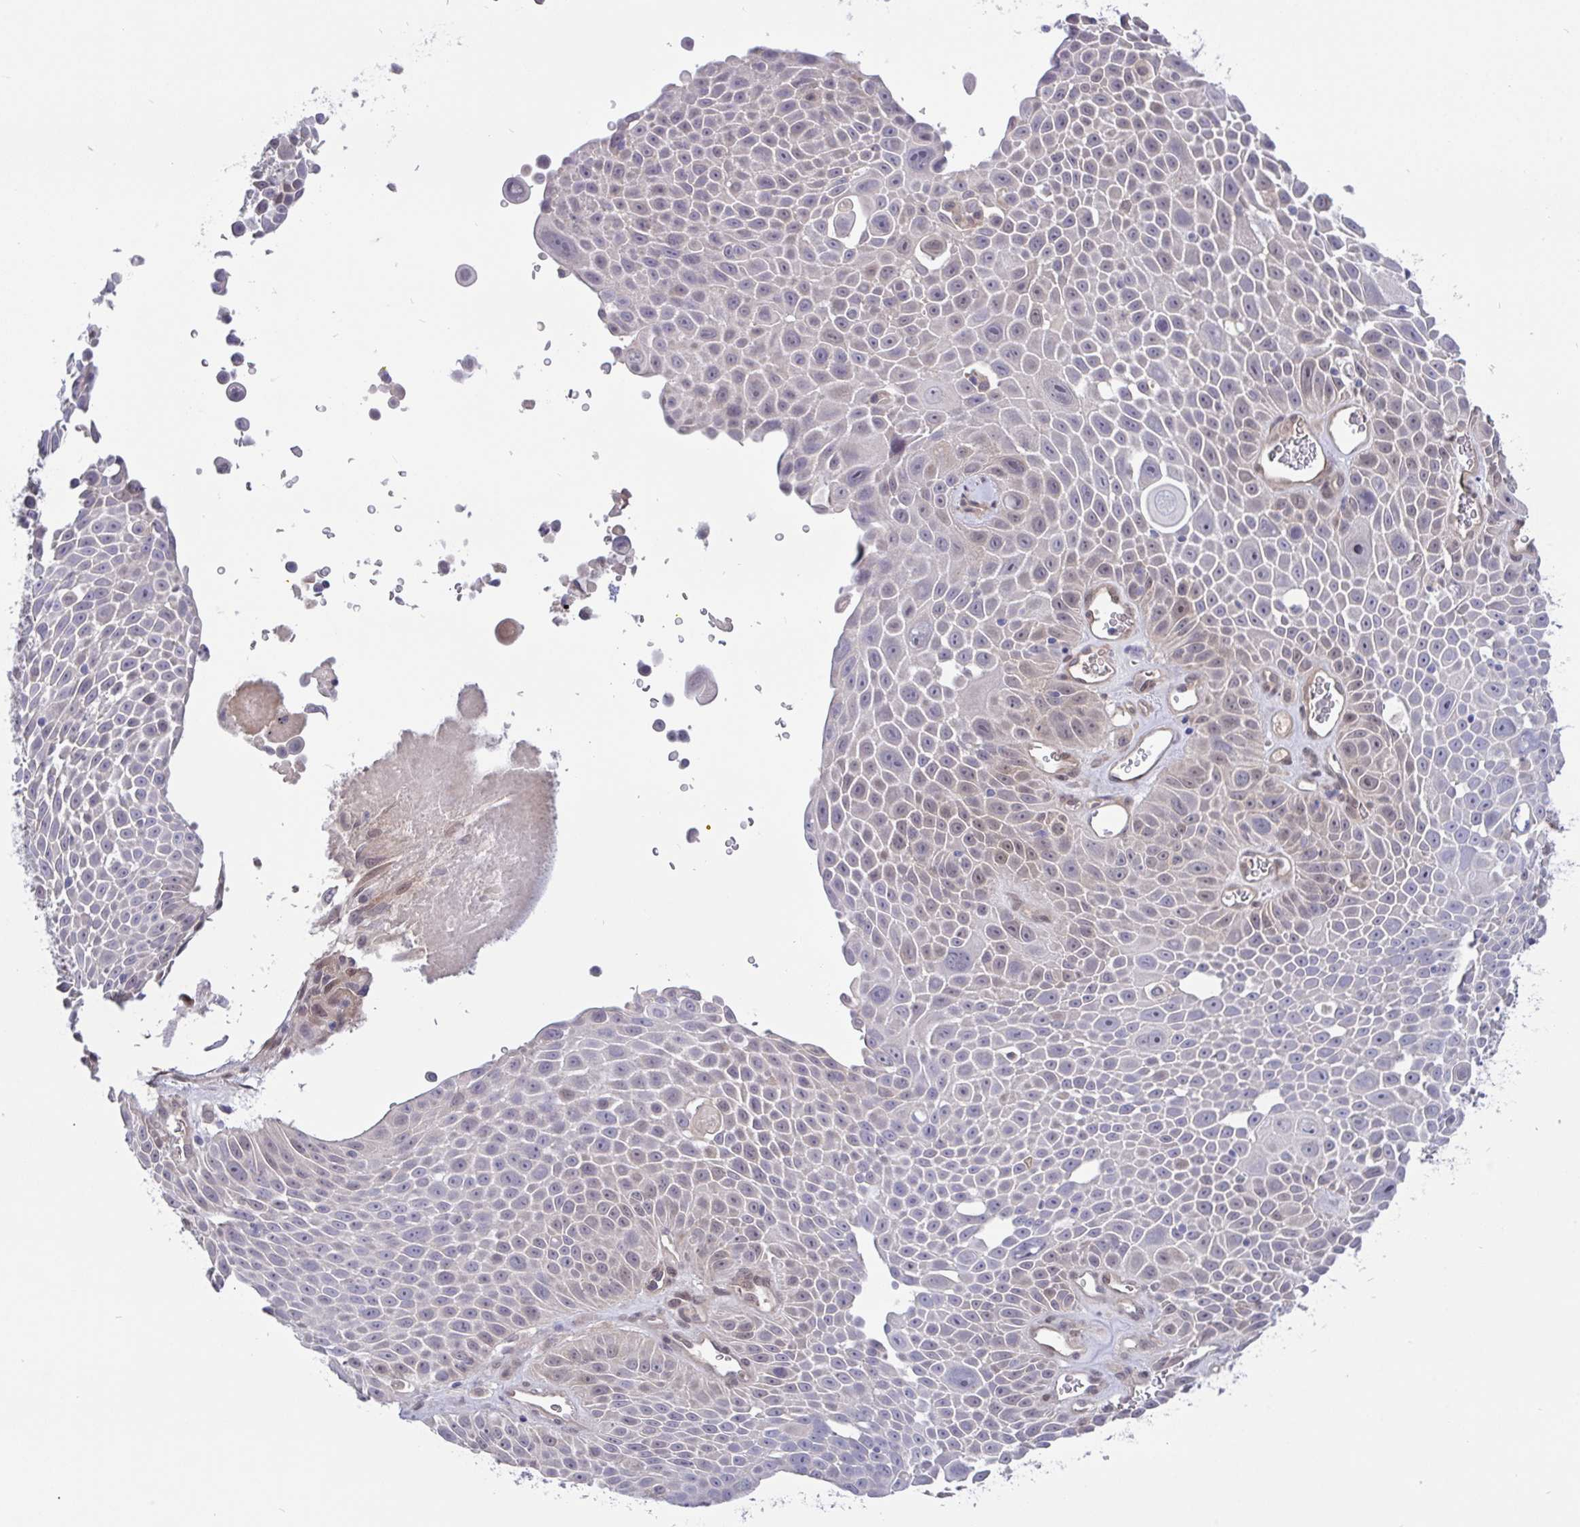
{"staining": {"intensity": "weak", "quantity": "<25%", "location": "nuclear"}, "tissue": "lung cancer", "cell_type": "Tumor cells", "image_type": "cancer", "snomed": [{"axis": "morphology", "description": "Squamous cell carcinoma, NOS"}, {"axis": "morphology", "description": "Squamous cell carcinoma, metastatic, NOS"}, {"axis": "topography", "description": "Lymph node"}, {"axis": "topography", "description": "Lung"}], "caption": "A high-resolution image shows immunohistochemistry staining of lung metastatic squamous cell carcinoma, which exhibits no significant expression in tumor cells.", "gene": "L3HYPDH", "patient": {"sex": "female", "age": 62}}